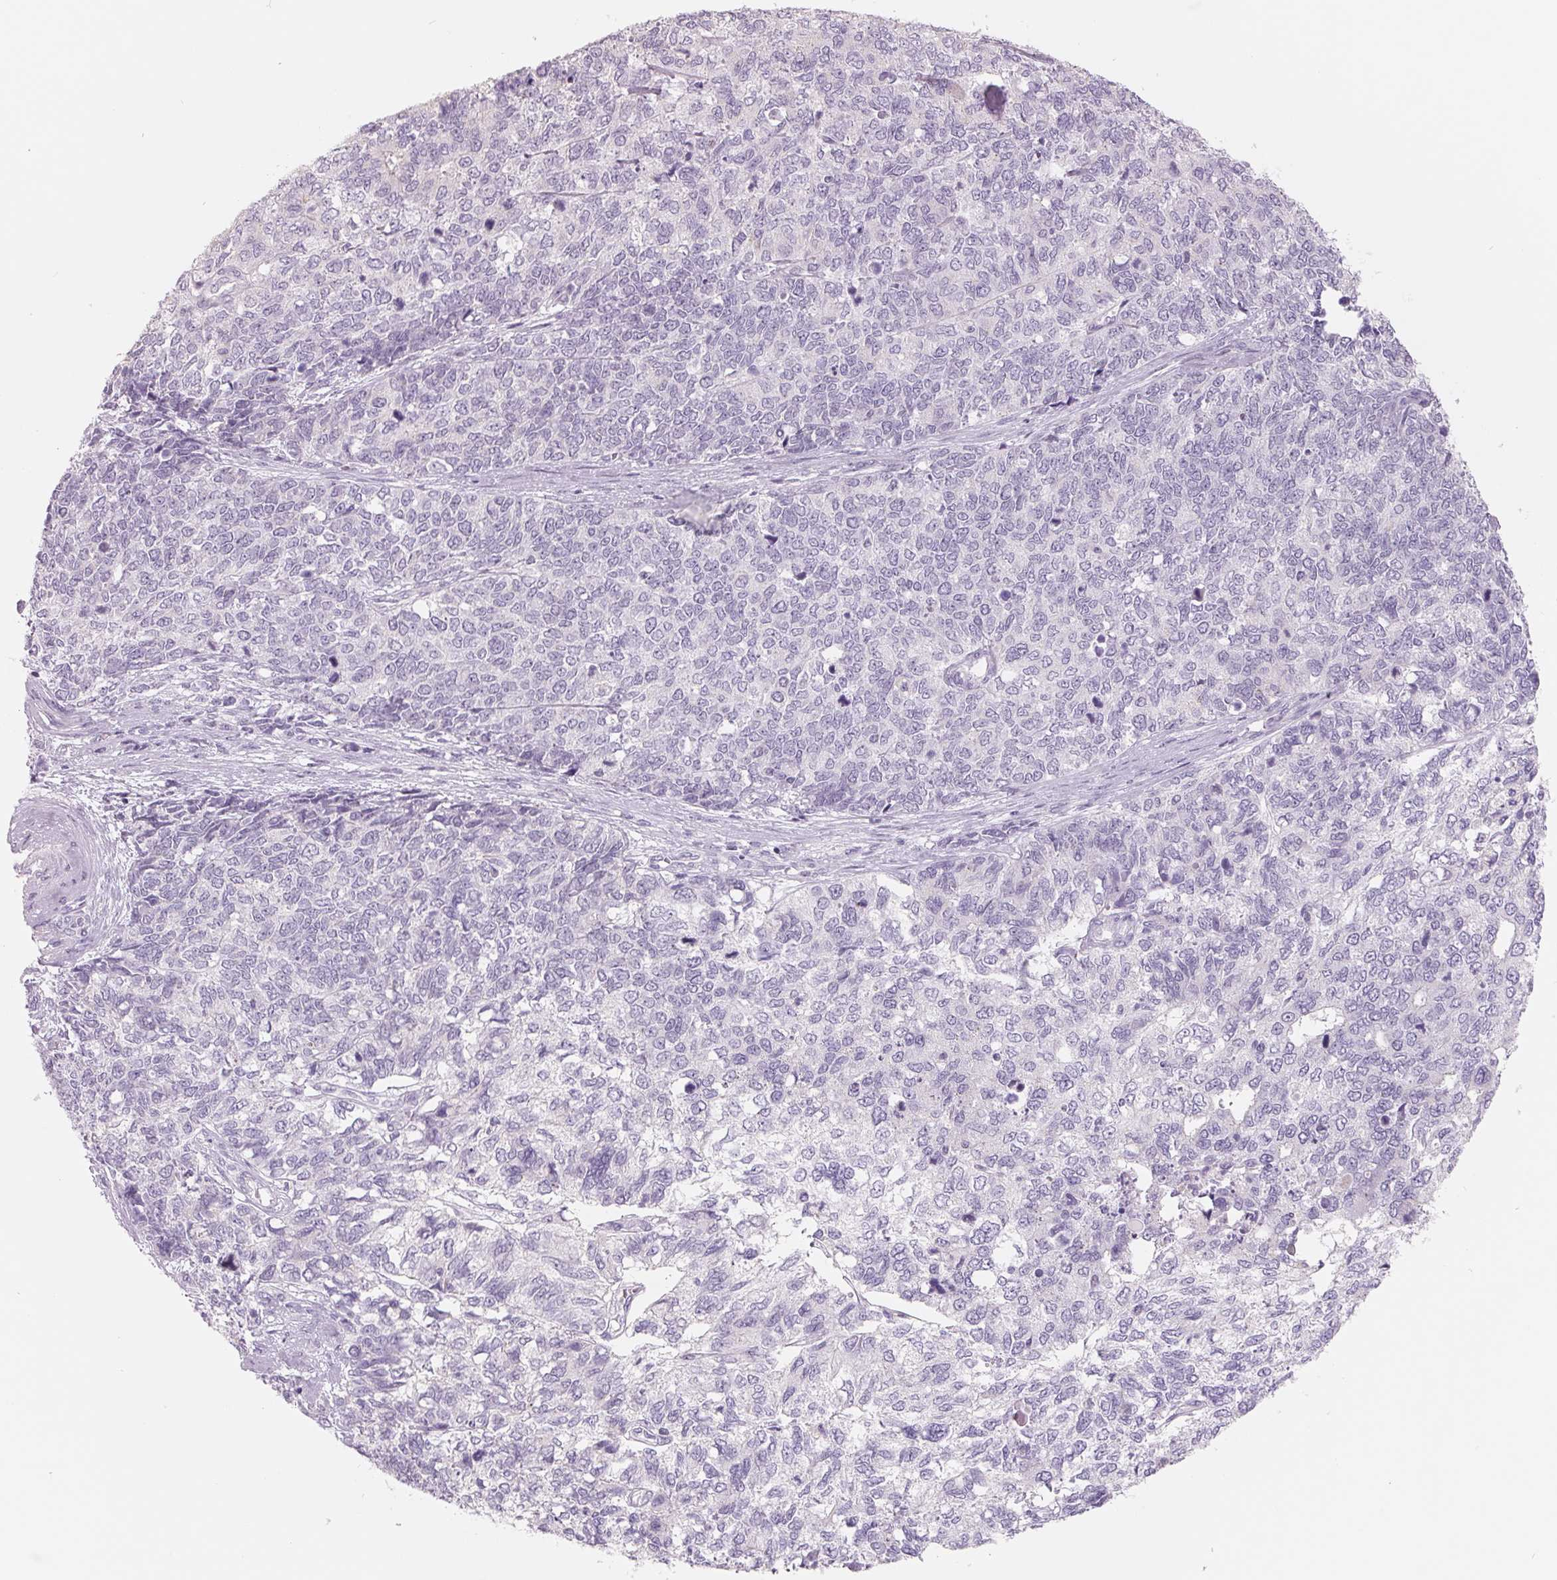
{"staining": {"intensity": "negative", "quantity": "none", "location": "none"}, "tissue": "cervical cancer", "cell_type": "Tumor cells", "image_type": "cancer", "snomed": [{"axis": "morphology", "description": "Adenocarcinoma, NOS"}, {"axis": "topography", "description": "Cervix"}], "caption": "Immunohistochemistry of cervical adenocarcinoma reveals no expression in tumor cells.", "gene": "FTCD", "patient": {"sex": "female", "age": 63}}